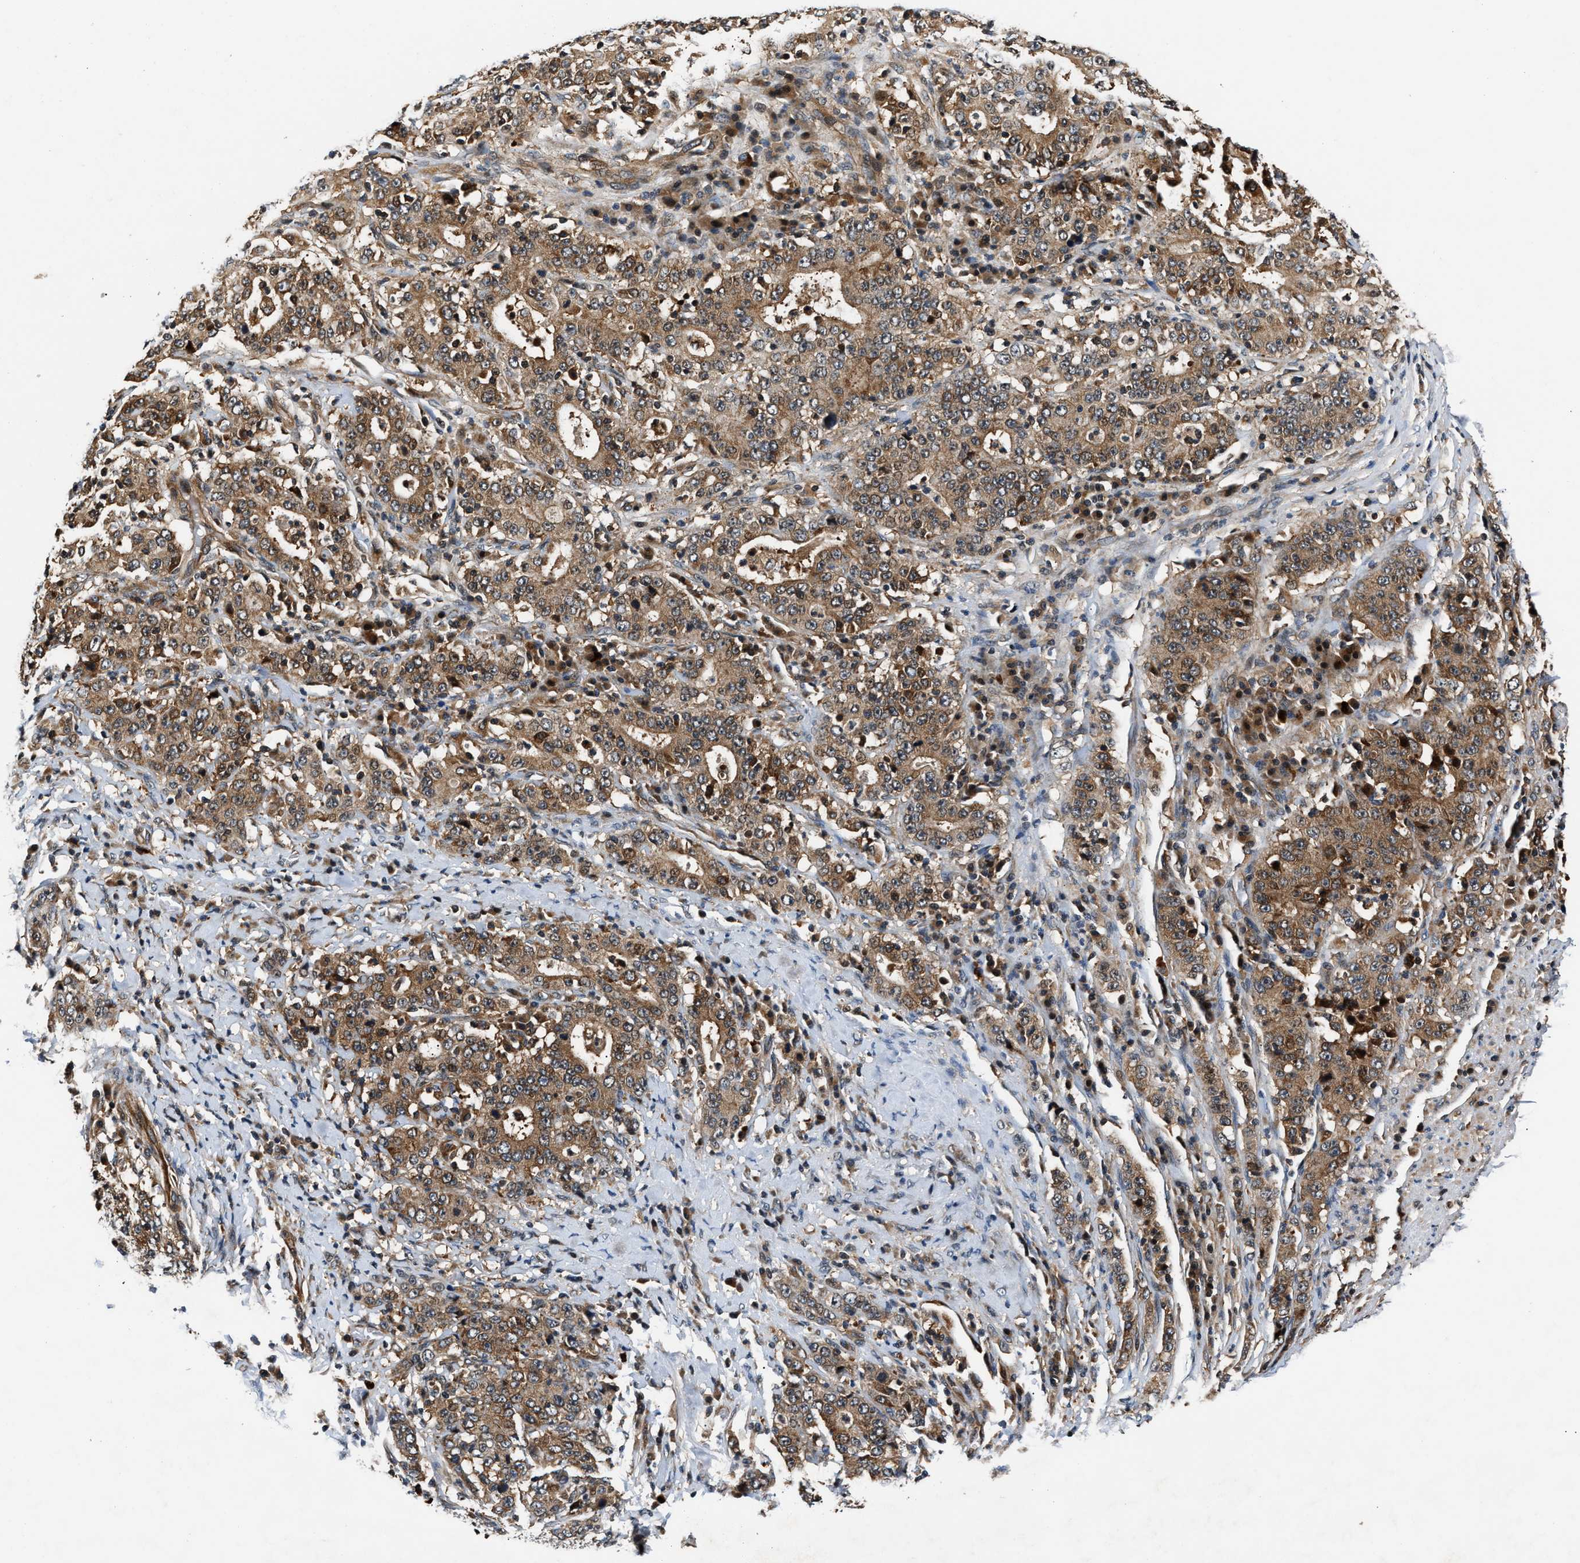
{"staining": {"intensity": "moderate", "quantity": ">75%", "location": "cytoplasmic/membranous"}, "tissue": "stomach cancer", "cell_type": "Tumor cells", "image_type": "cancer", "snomed": [{"axis": "morphology", "description": "Normal tissue, NOS"}, {"axis": "morphology", "description": "Adenocarcinoma, NOS"}, {"axis": "topography", "description": "Stomach, upper"}, {"axis": "topography", "description": "Stomach"}], "caption": "Immunohistochemistry (IHC) histopathology image of neoplastic tissue: stomach cancer stained using immunohistochemistry (IHC) reveals medium levels of moderate protein expression localized specifically in the cytoplasmic/membranous of tumor cells, appearing as a cytoplasmic/membranous brown color.", "gene": "TUT7", "patient": {"sex": "male", "age": 59}}